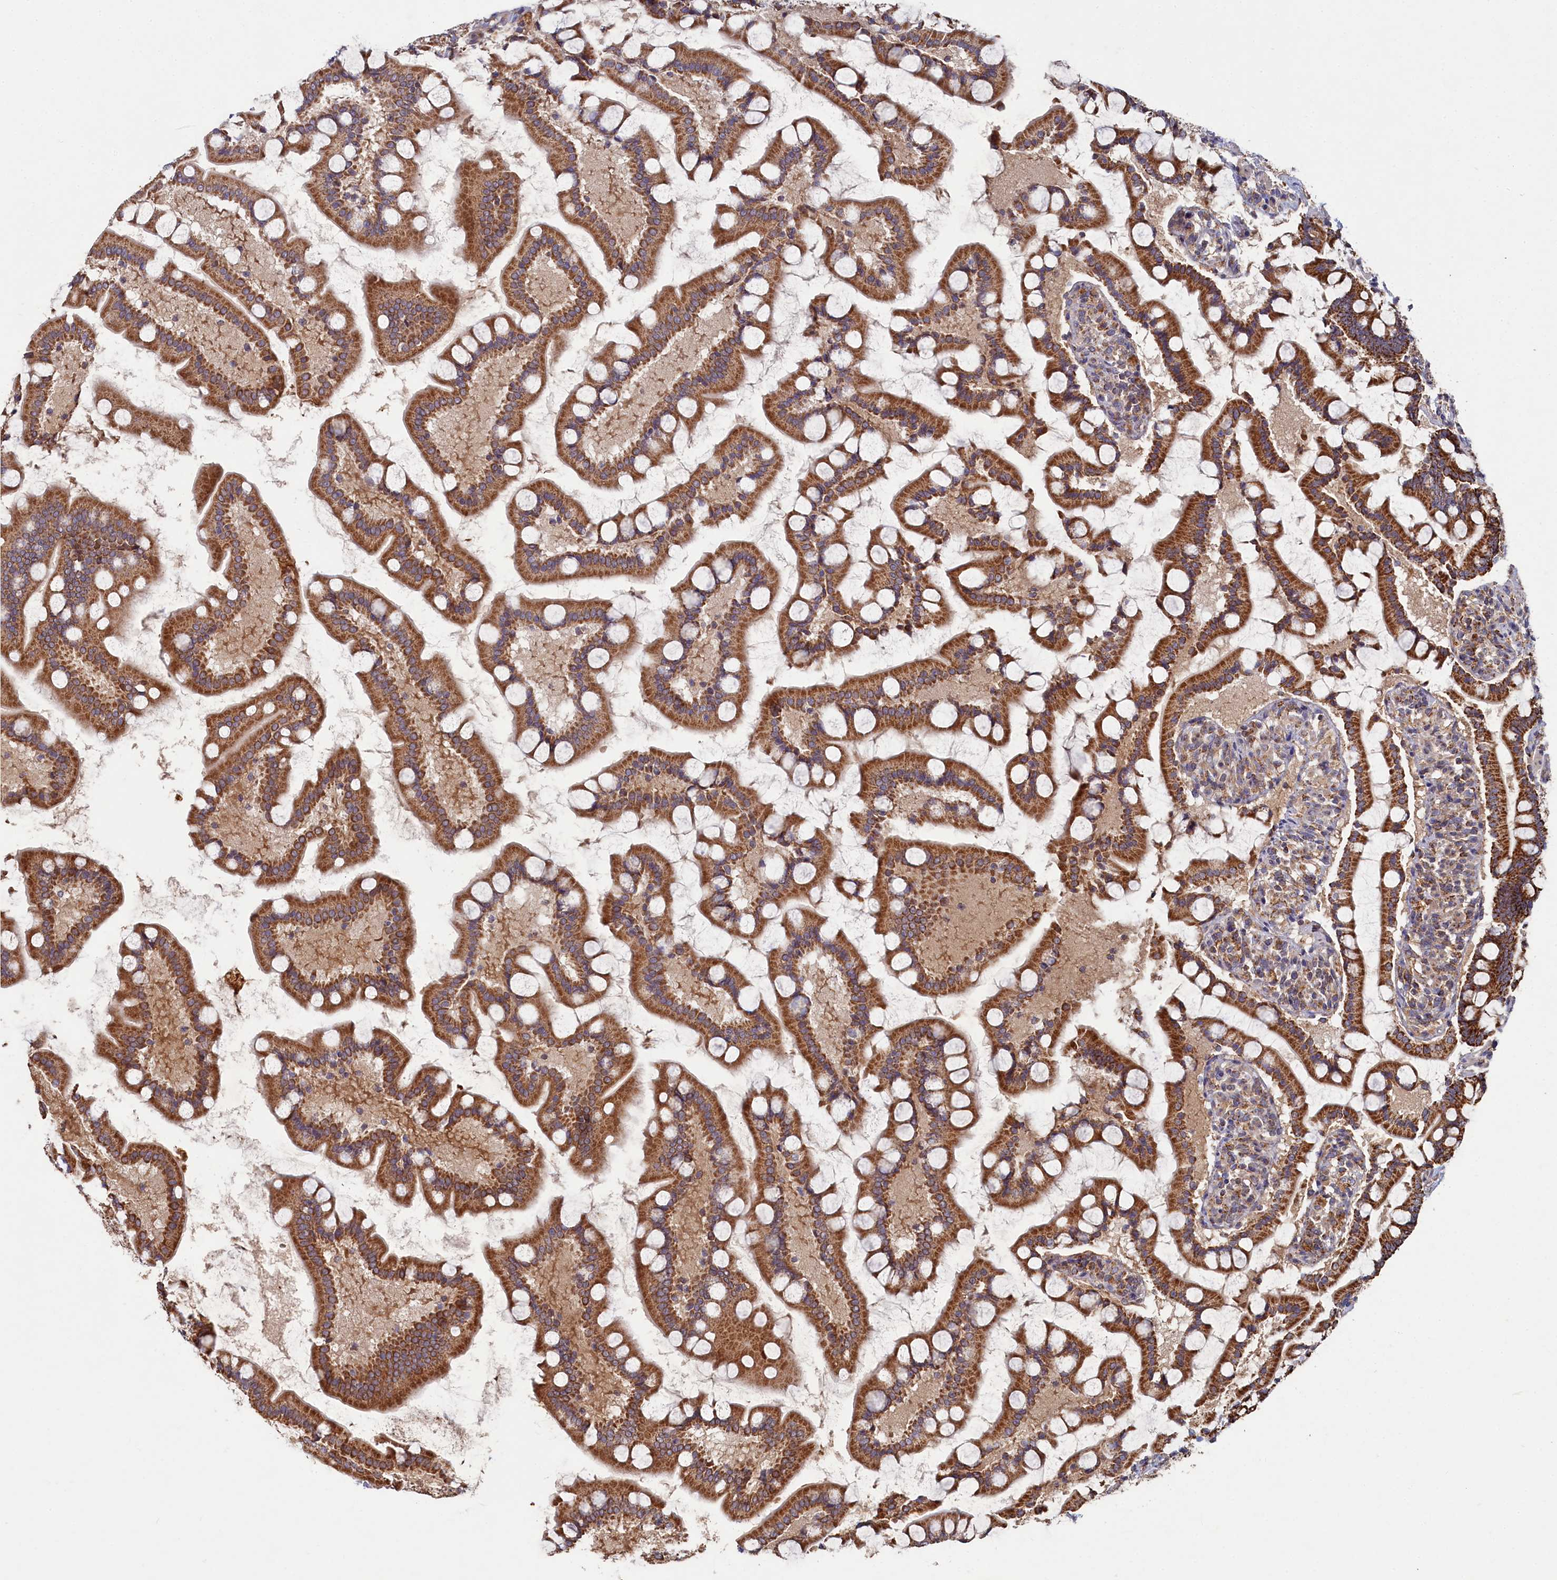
{"staining": {"intensity": "strong", "quantity": ">75%", "location": "cytoplasmic/membranous"}, "tissue": "small intestine", "cell_type": "Glandular cells", "image_type": "normal", "snomed": [{"axis": "morphology", "description": "Normal tissue, NOS"}, {"axis": "topography", "description": "Small intestine"}], "caption": "Protein expression analysis of normal human small intestine reveals strong cytoplasmic/membranous staining in about >75% of glandular cells.", "gene": "HAUS2", "patient": {"sex": "male", "age": 41}}